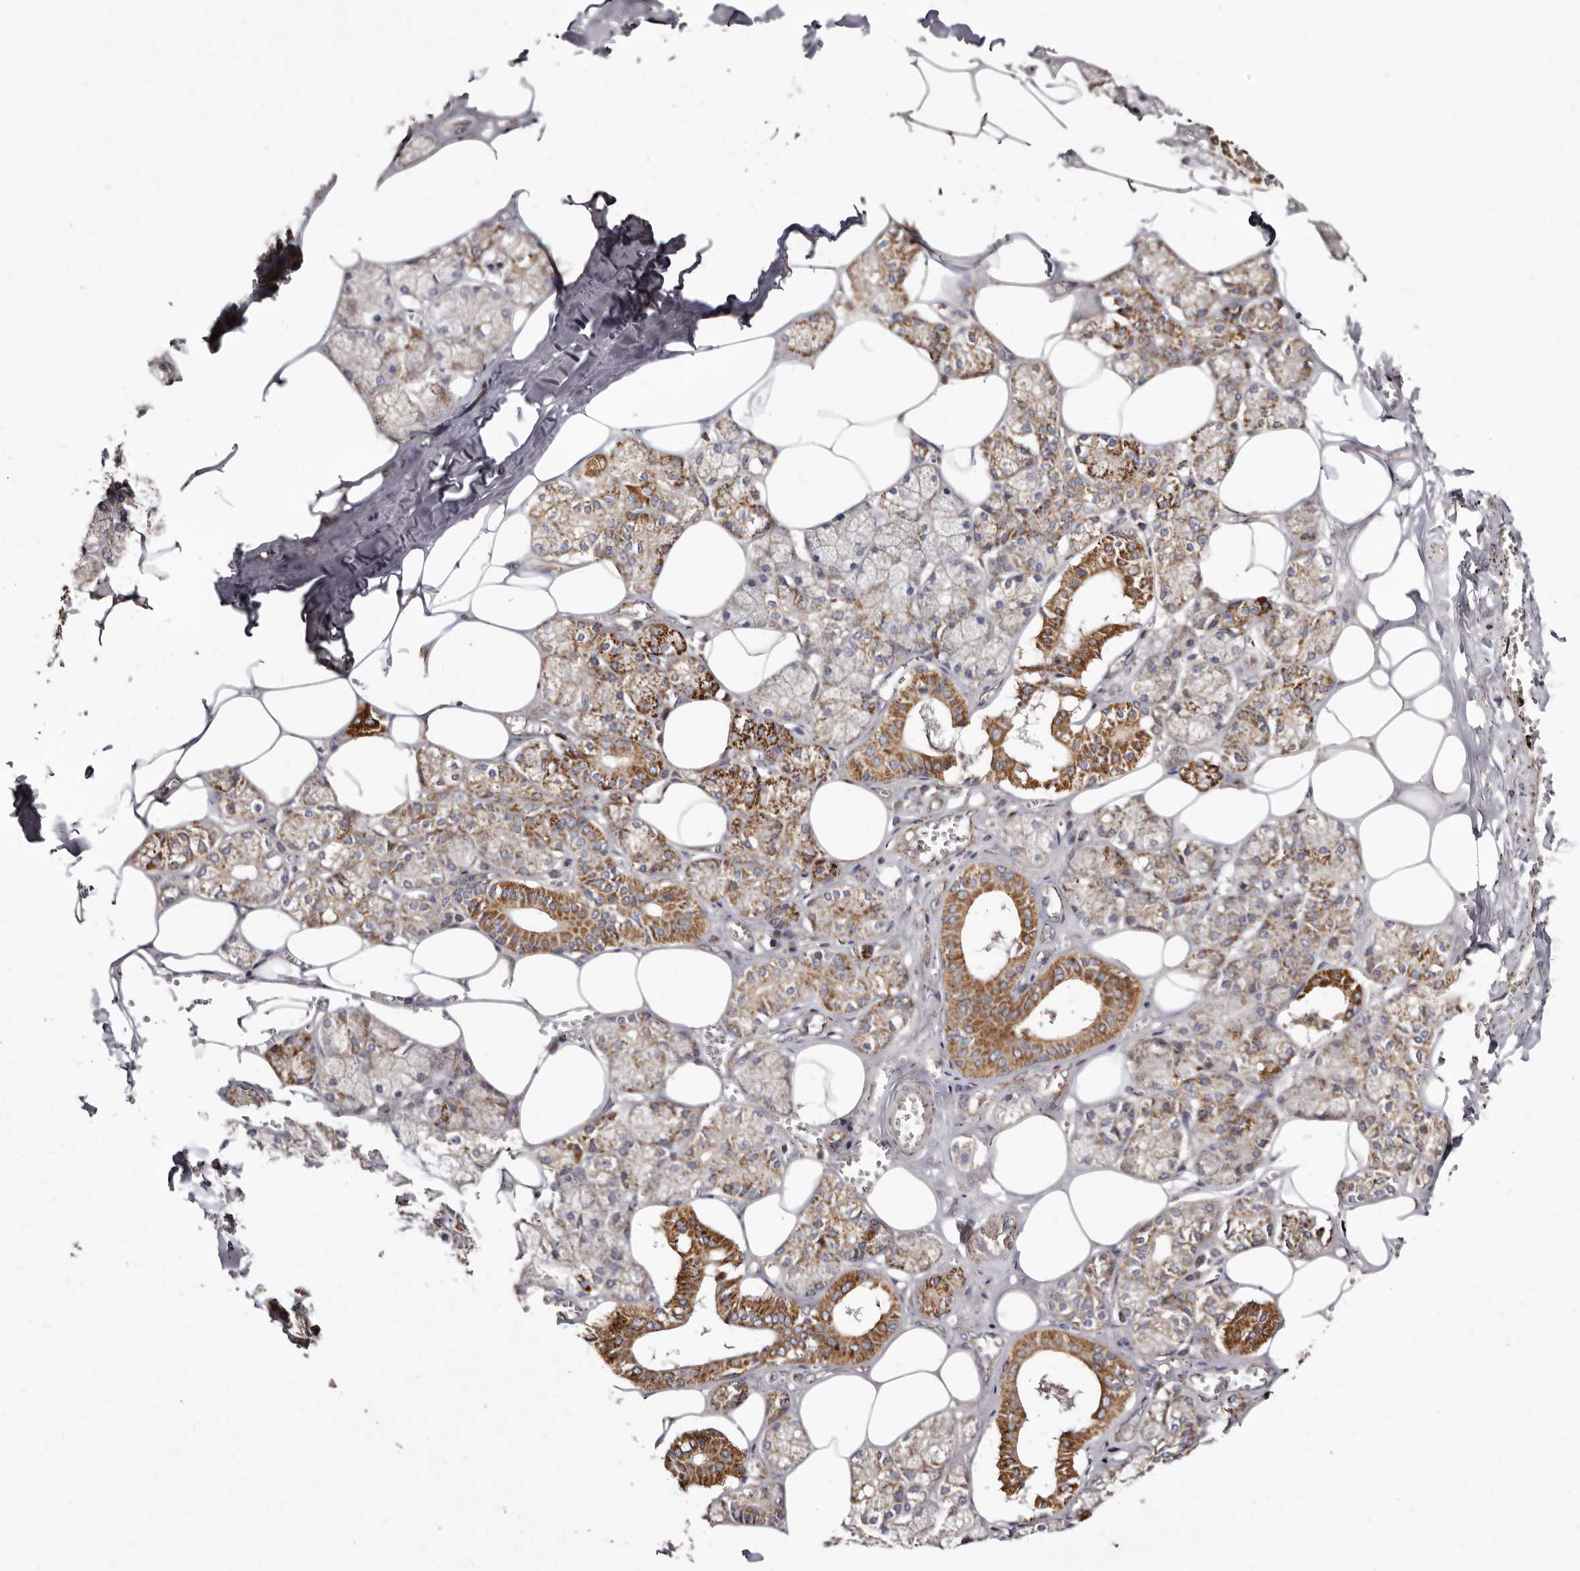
{"staining": {"intensity": "moderate", "quantity": ">75%", "location": "cytoplasmic/membranous"}, "tissue": "salivary gland", "cell_type": "Glandular cells", "image_type": "normal", "snomed": [{"axis": "morphology", "description": "Normal tissue, NOS"}, {"axis": "topography", "description": "Salivary gland"}], "caption": "Immunohistochemistry (IHC) of benign human salivary gland shows medium levels of moderate cytoplasmic/membranous staining in about >75% of glandular cells.", "gene": "LUZP1", "patient": {"sex": "male", "age": 62}}